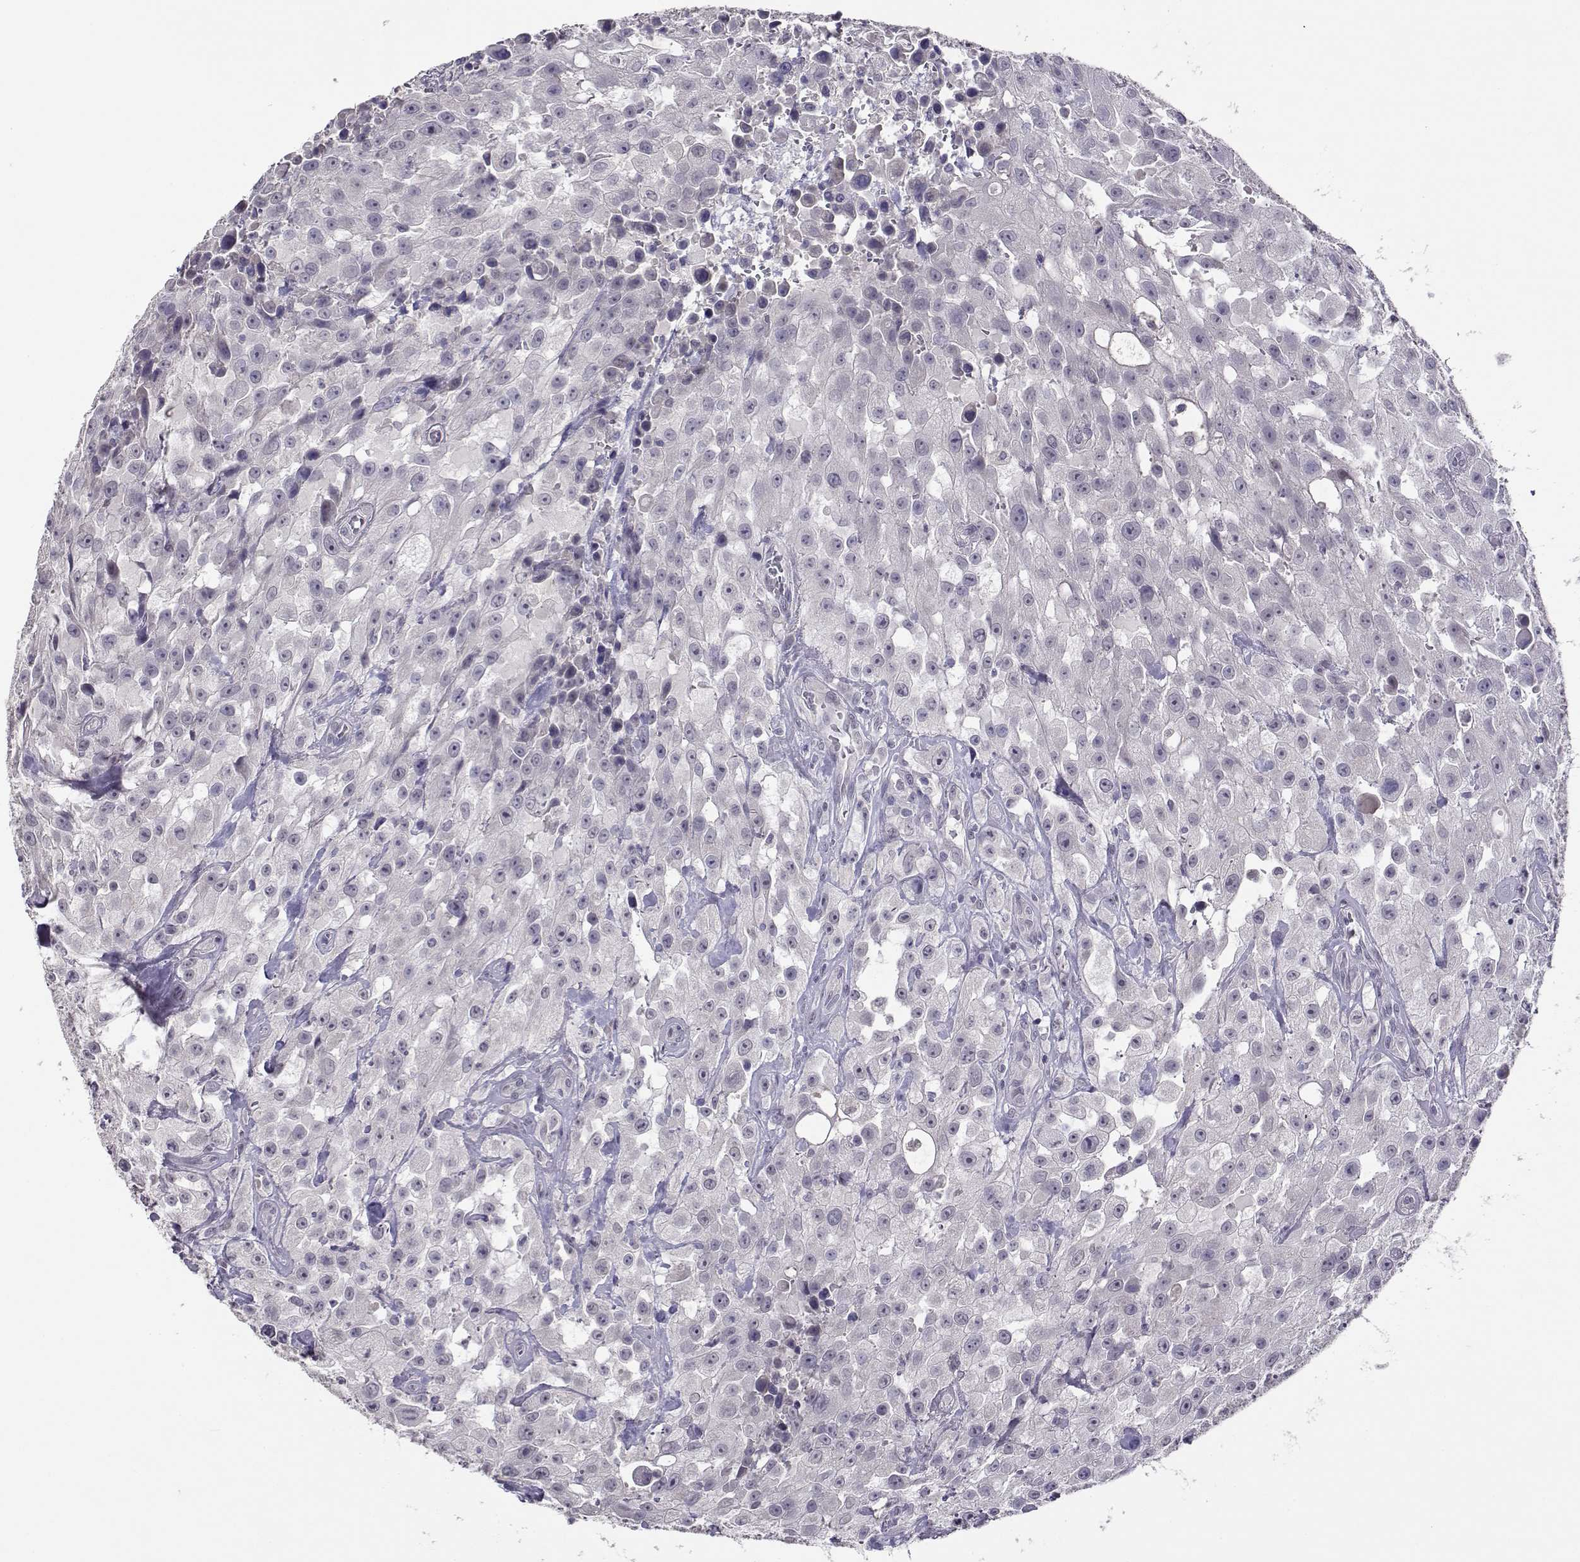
{"staining": {"intensity": "negative", "quantity": "none", "location": "none"}, "tissue": "urothelial cancer", "cell_type": "Tumor cells", "image_type": "cancer", "snomed": [{"axis": "morphology", "description": "Urothelial carcinoma, High grade"}, {"axis": "topography", "description": "Urinary bladder"}], "caption": "The immunohistochemistry histopathology image has no significant expression in tumor cells of urothelial carcinoma (high-grade) tissue.", "gene": "RHOXF2", "patient": {"sex": "male", "age": 79}}